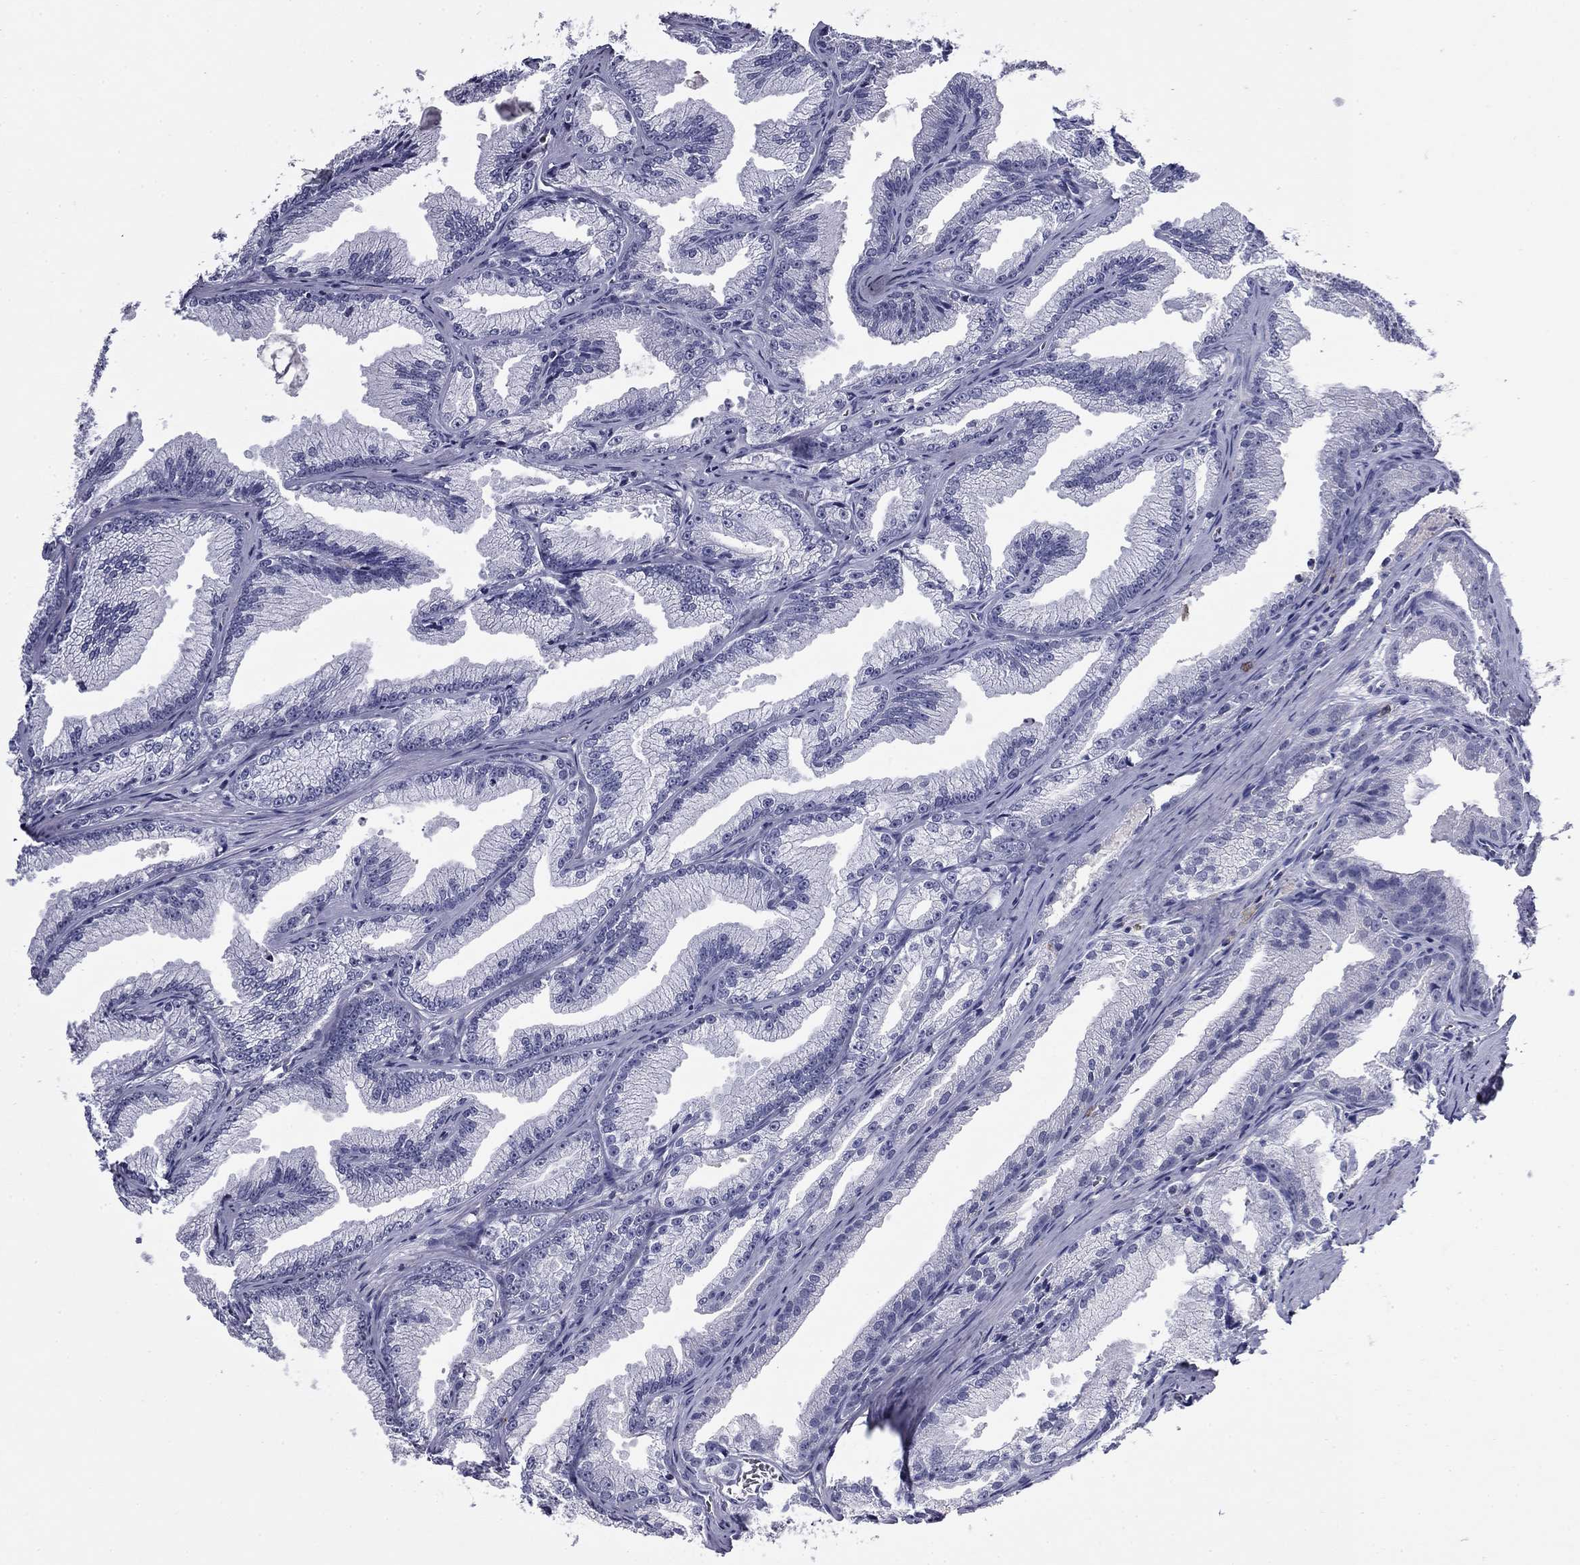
{"staining": {"intensity": "negative", "quantity": "none", "location": "none"}, "tissue": "prostate cancer", "cell_type": "Tumor cells", "image_type": "cancer", "snomed": [{"axis": "morphology", "description": "Adenocarcinoma, NOS"}, {"axis": "morphology", "description": "Adenocarcinoma, High grade"}, {"axis": "topography", "description": "Prostate"}], "caption": "This image is of prostate cancer (adenocarcinoma) stained with IHC to label a protein in brown with the nuclei are counter-stained blue. There is no staining in tumor cells.", "gene": "CFAP119", "patient": {"sex": "male", "age": 70}}